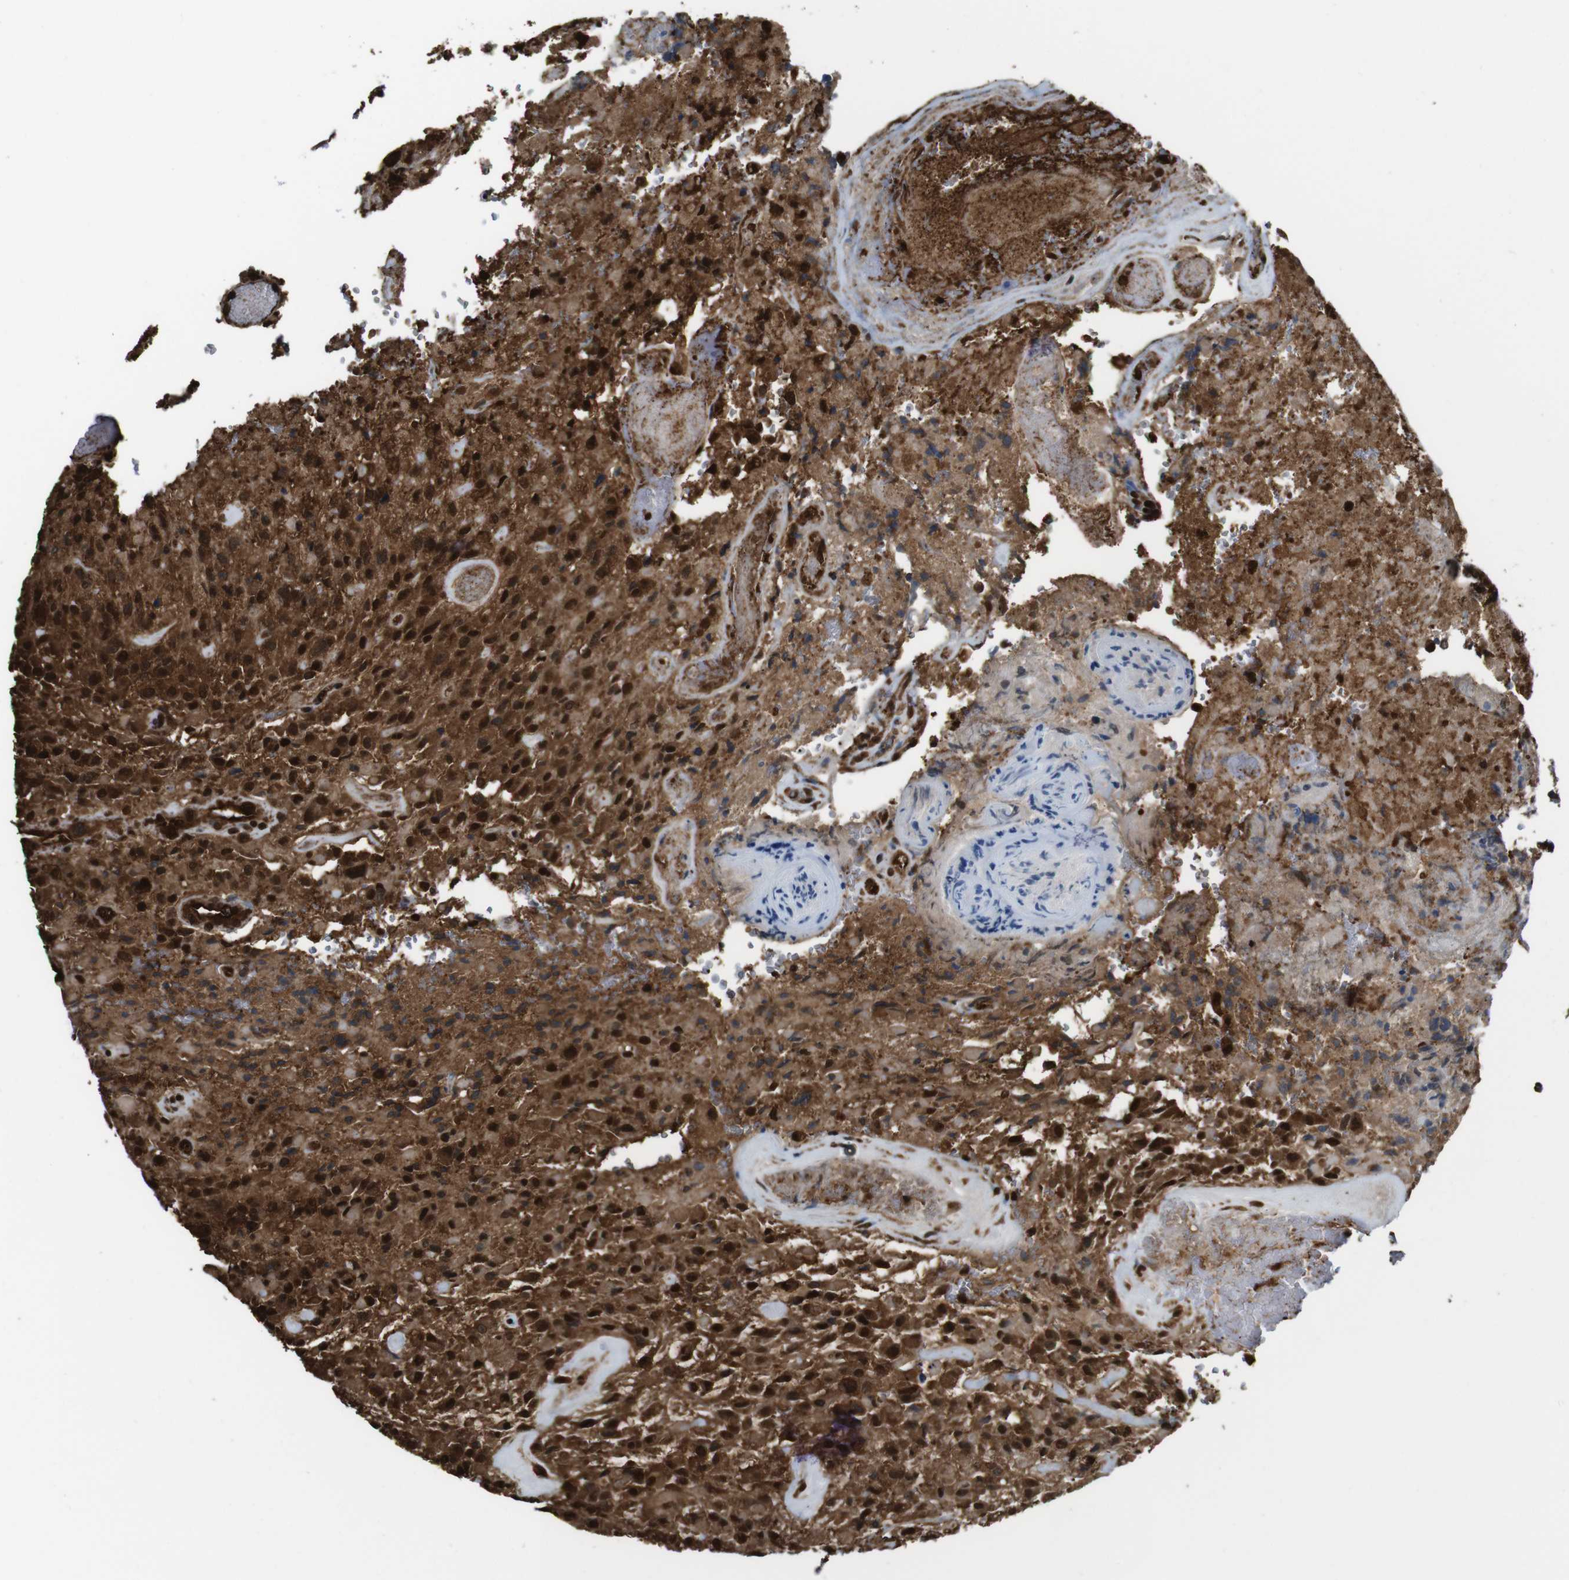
{"staining": {"intensity": "strong", "quantity": ">75%", "location": "cytoplasmic/membranous,nuclear"}, "tissue": "glioma", "cell_type": "Tumor cells", "image_type": "cancer", "snomed": [{"axis": "morphology", "description": "Glioma, malignant, High grade"}, {"axis": "topography", "description": "Brain"}], "caption": "High-grade glioma (malignant) stained with a protein marker shows strong staining in tumor cells.", "gene": "VCP", "patient": {"sex": "male", "age": 71}}